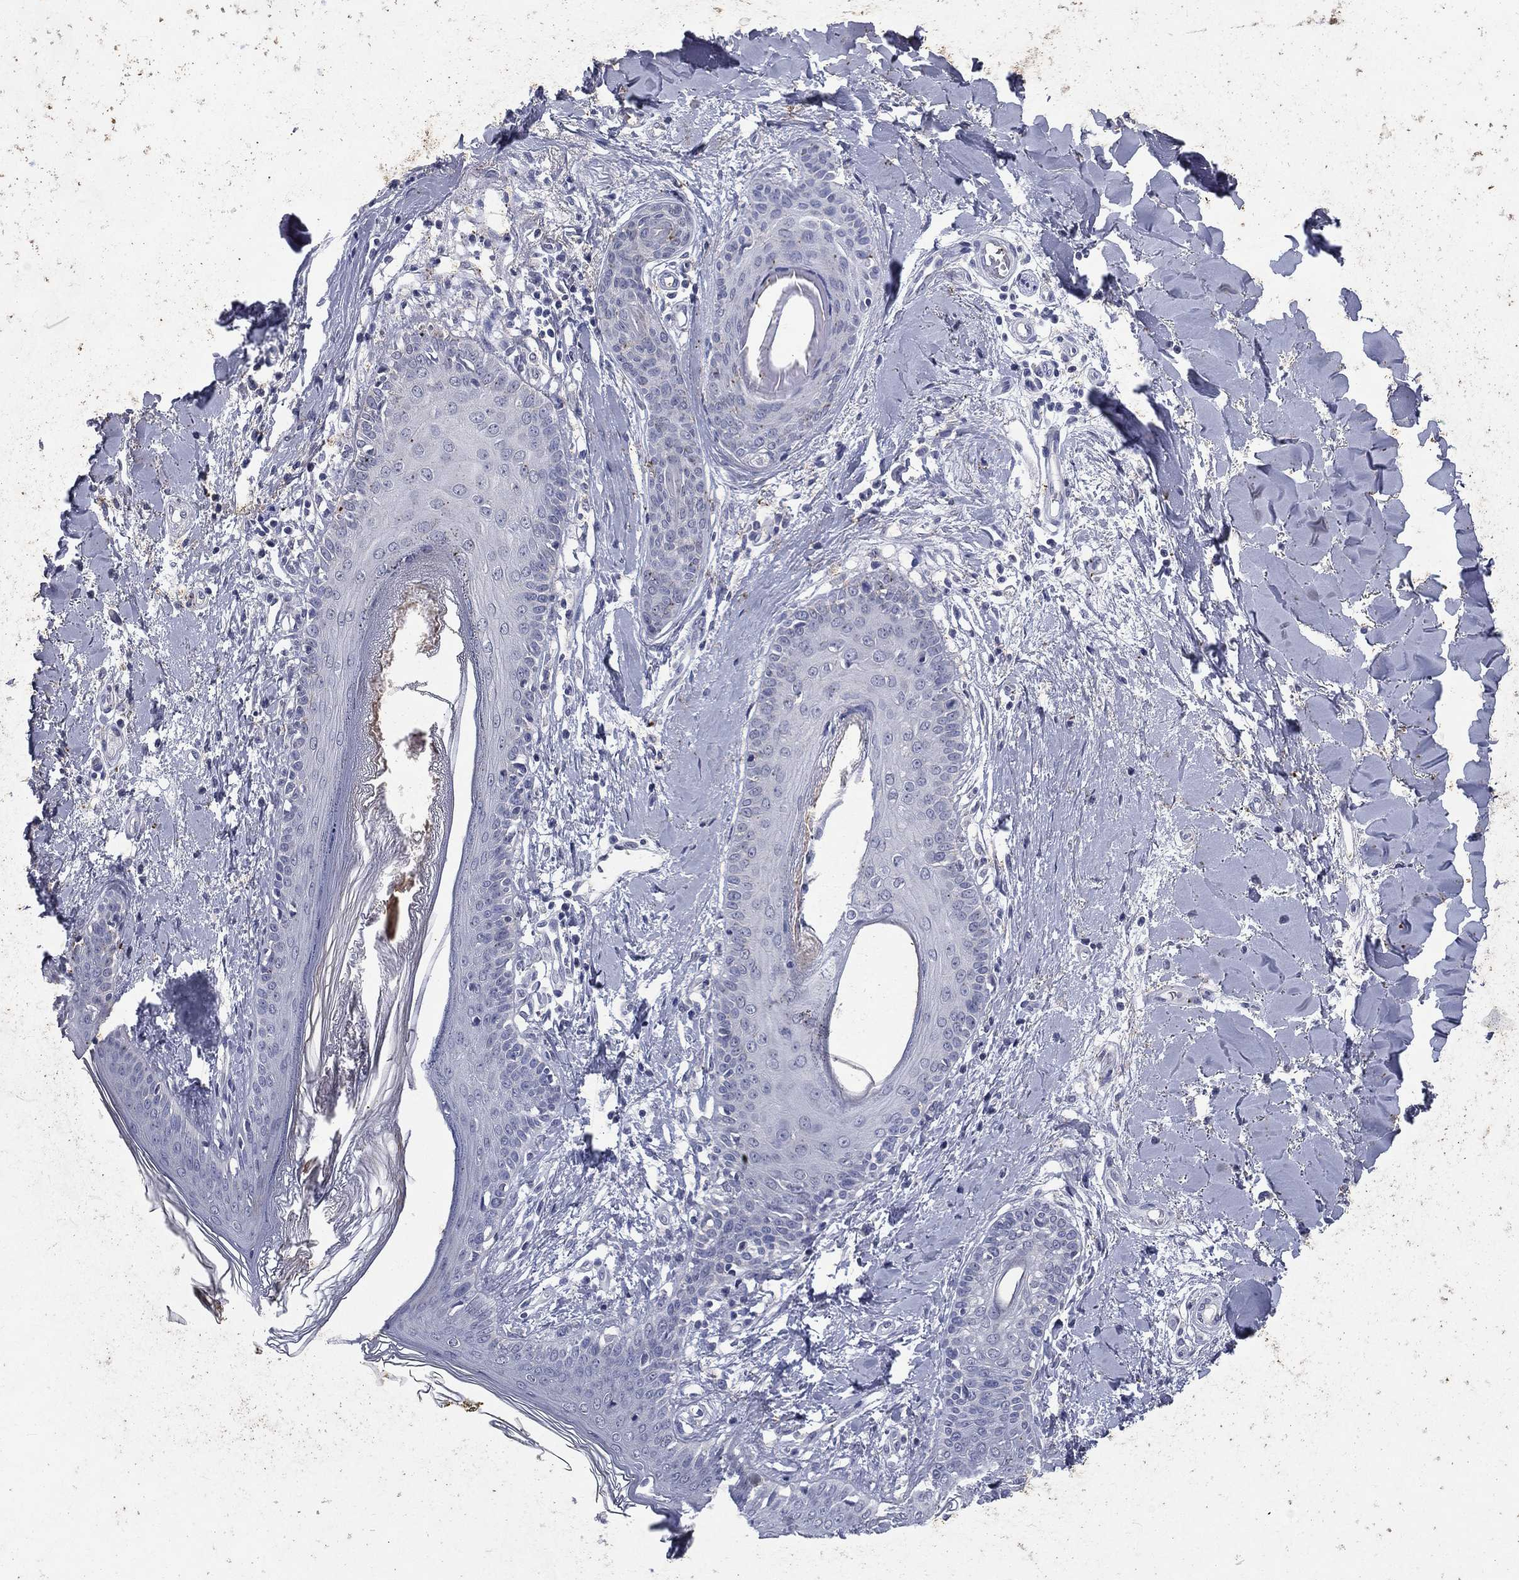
{"staining": {"intensity": "negative", "quantity": "none", "location": "none"}, "tissue": "skin", "cell_type": "Fibroblasts", "image_type": "normal", "snomed": [{"axis": "morphology", "description": "Normal tissue, NOS"}, {"axis": "morphology", "description": "Malignant melanoma, NOS"}, {"axis": "topography", "description": "Skin"}], "caption": "IHC of benign skin exhibits no staining in fibroblasts. (DAB (3,3'-diaminobenzidine) IHC with hematoxylin counter stain).", "gene": "IFT27", "patient": {"sex": "female", "age": 34}}